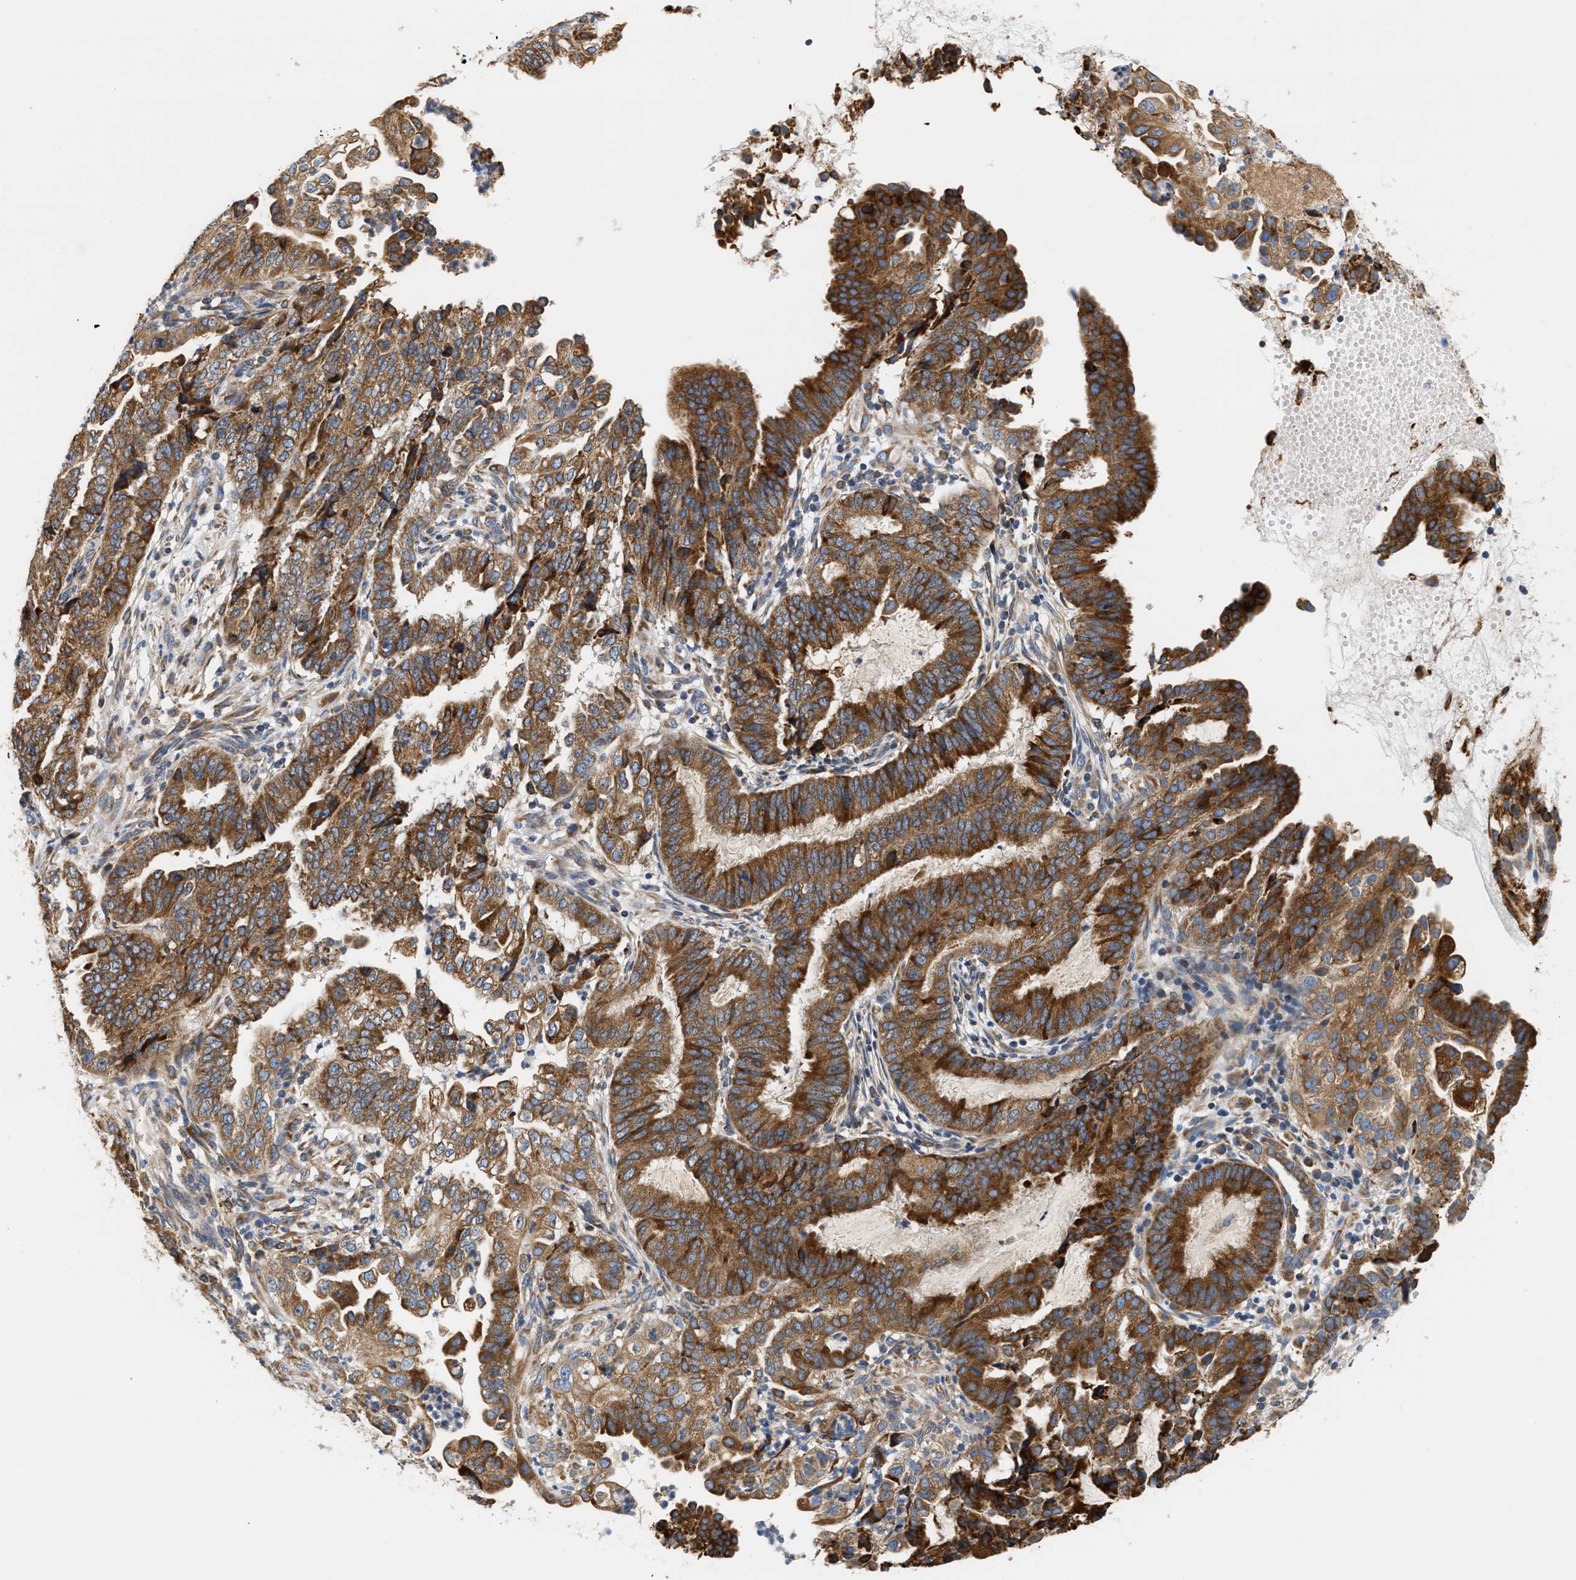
{"staining": {"intensity": "strong", "quantity": ">75%", "location": "cytoplasmic/membranous"}, "tissue": "endometrial cancer", "cell_type": "Tumor cells", "image_type": "cancer", "snomed": [{"axis": "morphology", "description": "Adenocarcinoma, NOS"}, {"axis": "topography", "description": "Endometrium"}], "caption": "Strong cytoplasmic/membranous positivity is appreciated in about >75% of tumor cells in endometrial cancer (adenocarcinoma). (DAB (3,3'-diaminobenzidine) = brown stain, brightfield microscopy at high magnification).", "gene": "HDHD3", "patient": {"sex": "female", "age": 51}}